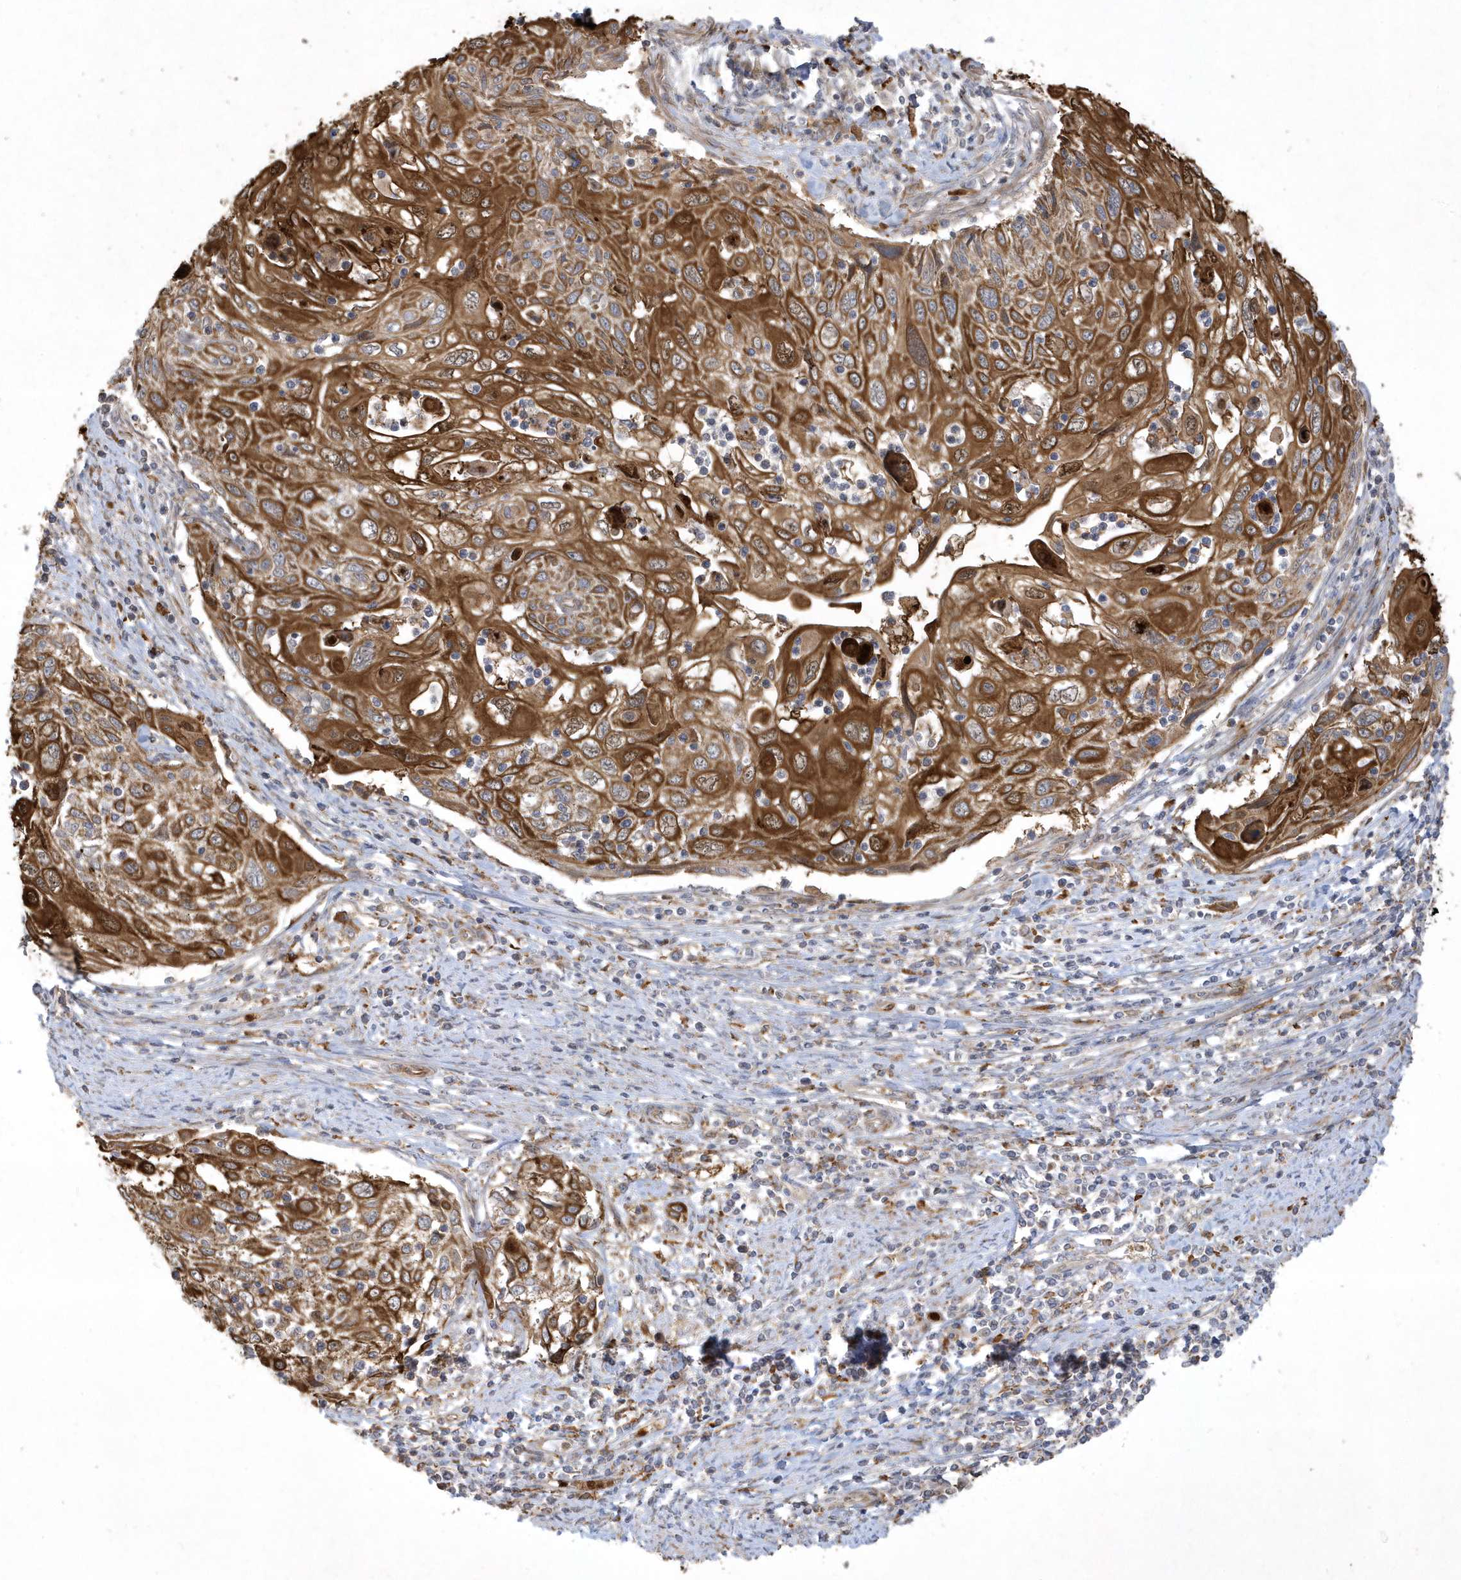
{"staining": {"intensity": "strong", "quantity": ">75%", "location": "cytoplasmic/membranous"}, "tissue": "cervical cancer", "cell_type": "Tumor cells", "image_type": "cancer", "snomed": [{"axis": "morphology", "description": "Squamous cell carcinoma, NOS"}, {"axis": "topography", "description": "Cervix"}], "caption": "Strong cytoplasmic/membranous positivity is appreciated in approximately >75% of tumor cells in cervical cancer (squamous cell carcinoma). The protein of interest is stained brown, and the nuclei are stained in blue (DAB (3,3'-diaminobenzidine) IHC with brightfield microscopy, high magnification).", "gene": "IFT57", "patient": {"sex": "female", "age": 70}}